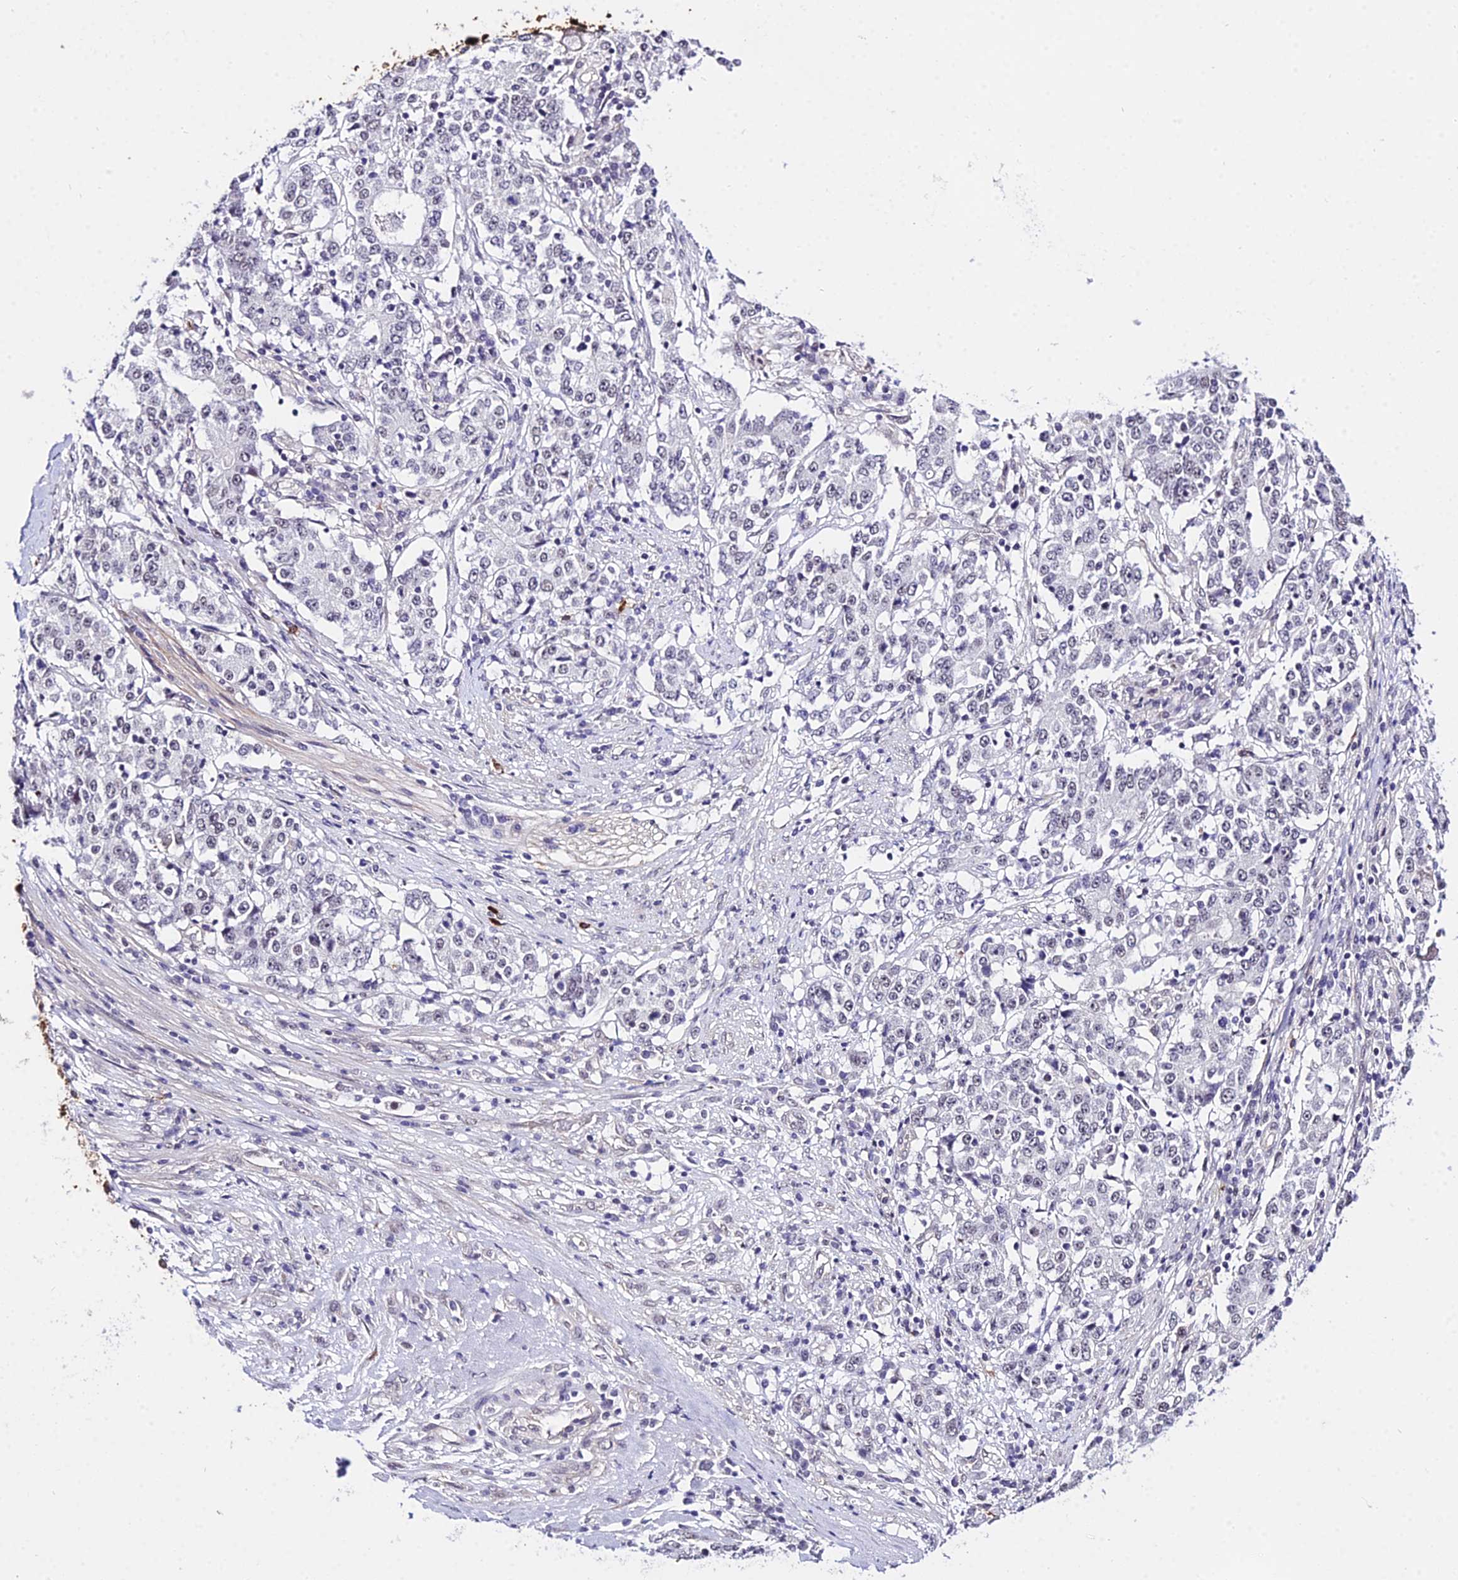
{"staining": {"intensity": "negative", "quantity": "none", "location": "none"}, "tissue": "stomach cancer", "cell_type": "Tumor cells", "image_type": "cancer", "snomed": [{"axis": "morphology", "description": "Adenocarcinoma, NOS"}, {"axis": "topography", "description": "Stomach"}], "caption": "High power microscopy image of an IHC histopathology image of stomach cancer (adenocarcinoma), revealing no significant staining in tumor cells.", "gene": "POLR2I", "patient": {"sex": "male", "age": 59}}